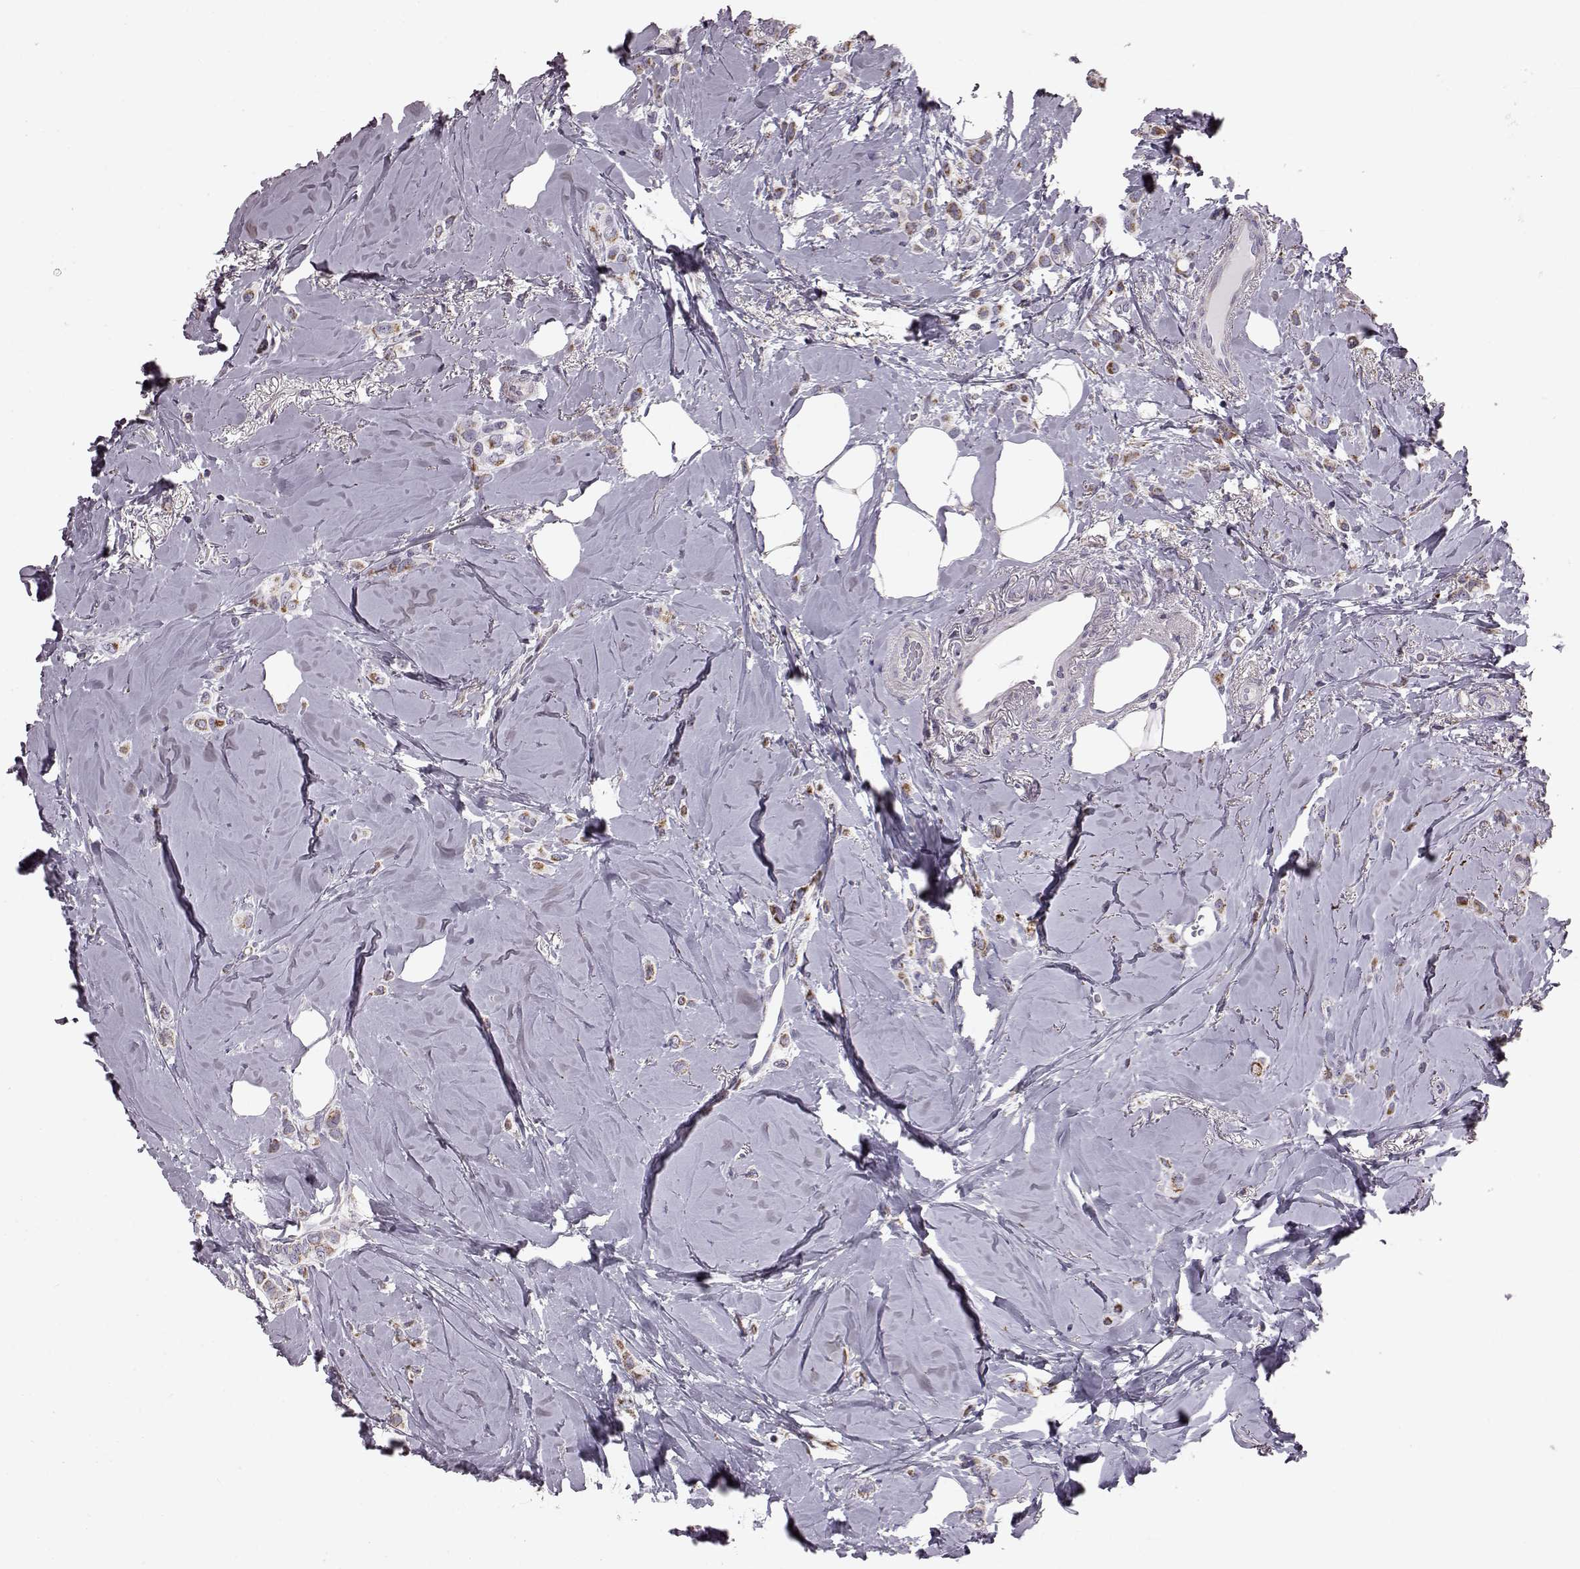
{"staining": {"intensity": "moderate", "quantity": ">75%", "location": "cytoplasmic/membranous"}, "tissue": "breast cancer", "cell_type": "Tumor cells", "image_type": "cancer", "snomed": [{"axis": "morphology", "description": "Lobular carcinoma"}, {"axis": "topography", "description": "Breast"}], "caption": "Human breast lobular carcinoma stained with a brown dye displays moderate cytoplasmic/membranous positive positivity in approximately >75% of tumor cells.", "gene": "ATP5MF", "patient": {"sex": "female", "age": 66}}